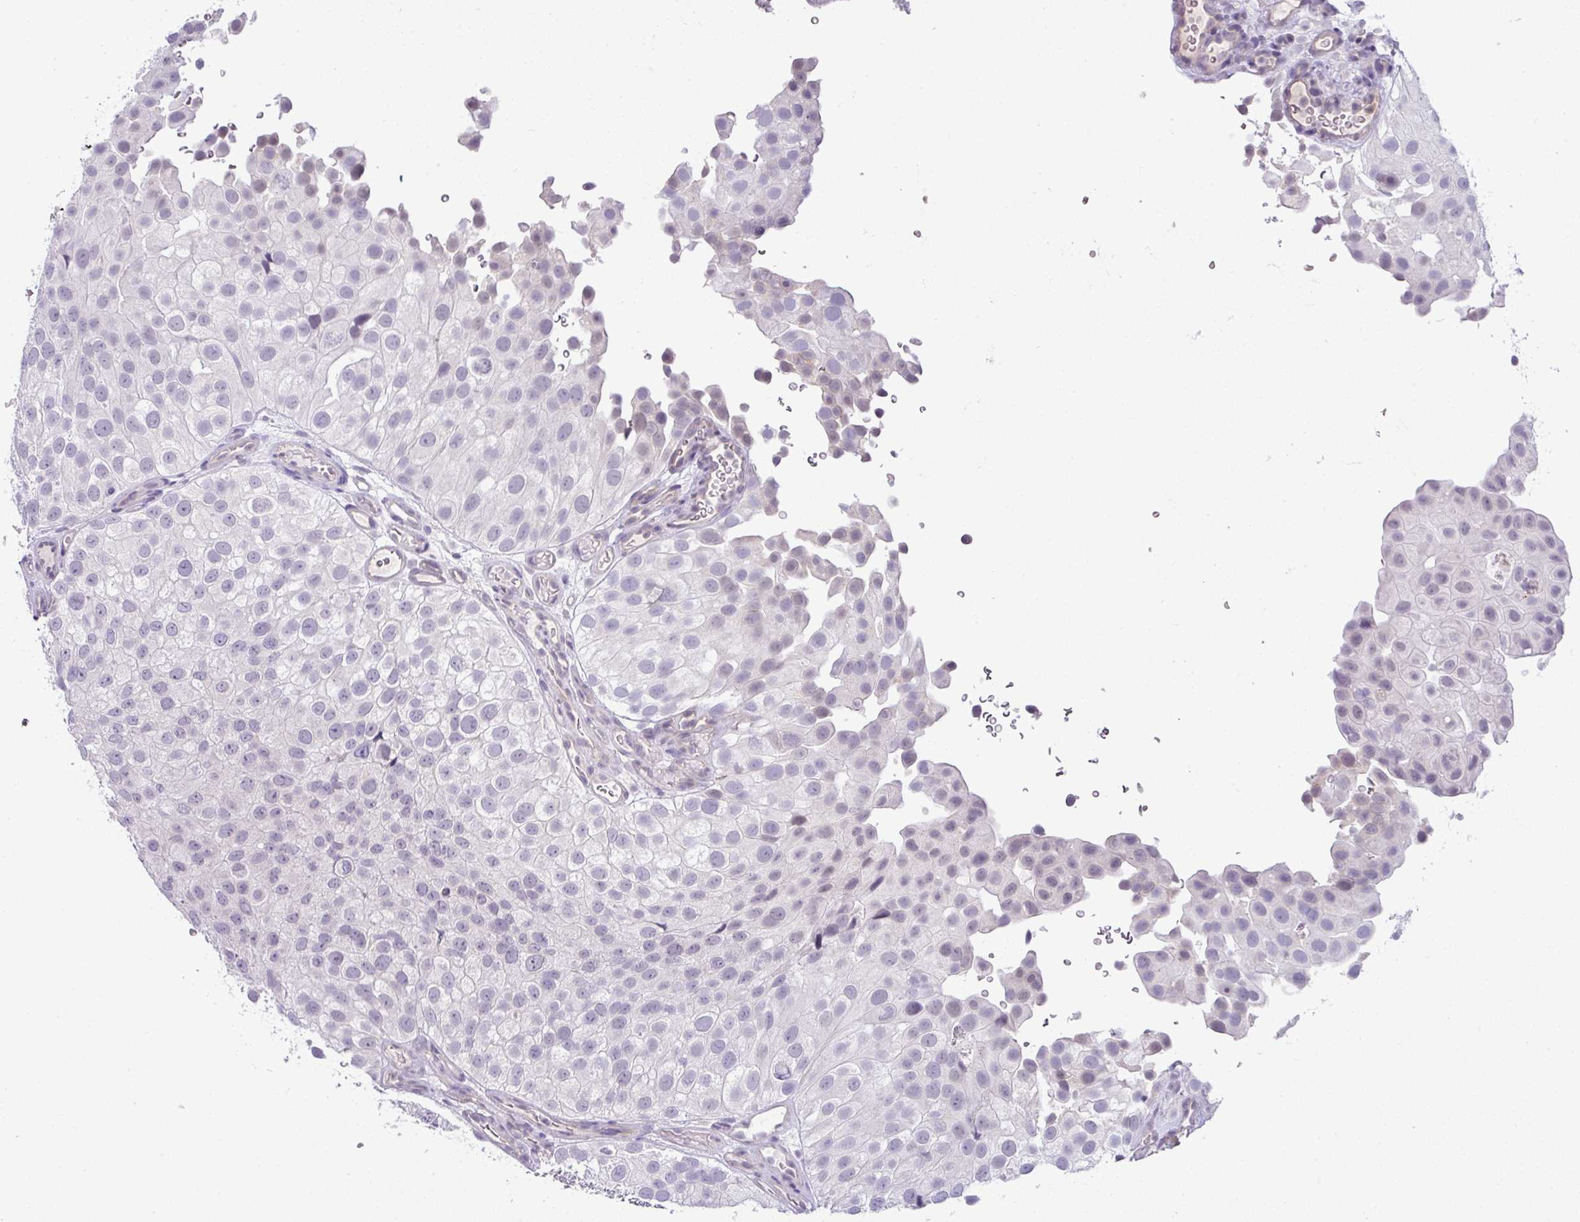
{"staining": {"intensity": "negative", "quantity": "none", "location": "none"}, "tissue": "urothelial cancer", "cell_type": "Tumor cells", "image_type": "cancer", "snomed": [{"axis": "morphology", "description": "Urothelial carcinoma, Low grade"}, {"axis": "topography", "description": "Urinary bladder"}], "caption": "An IHC image of urothelial carcinoma (low-grade) is shown. There is no staining in tumor cells of urothelial carcinoma (low-grade).", "gene": "HBEGF", "patient": {"sex": "male", "age": 78}}